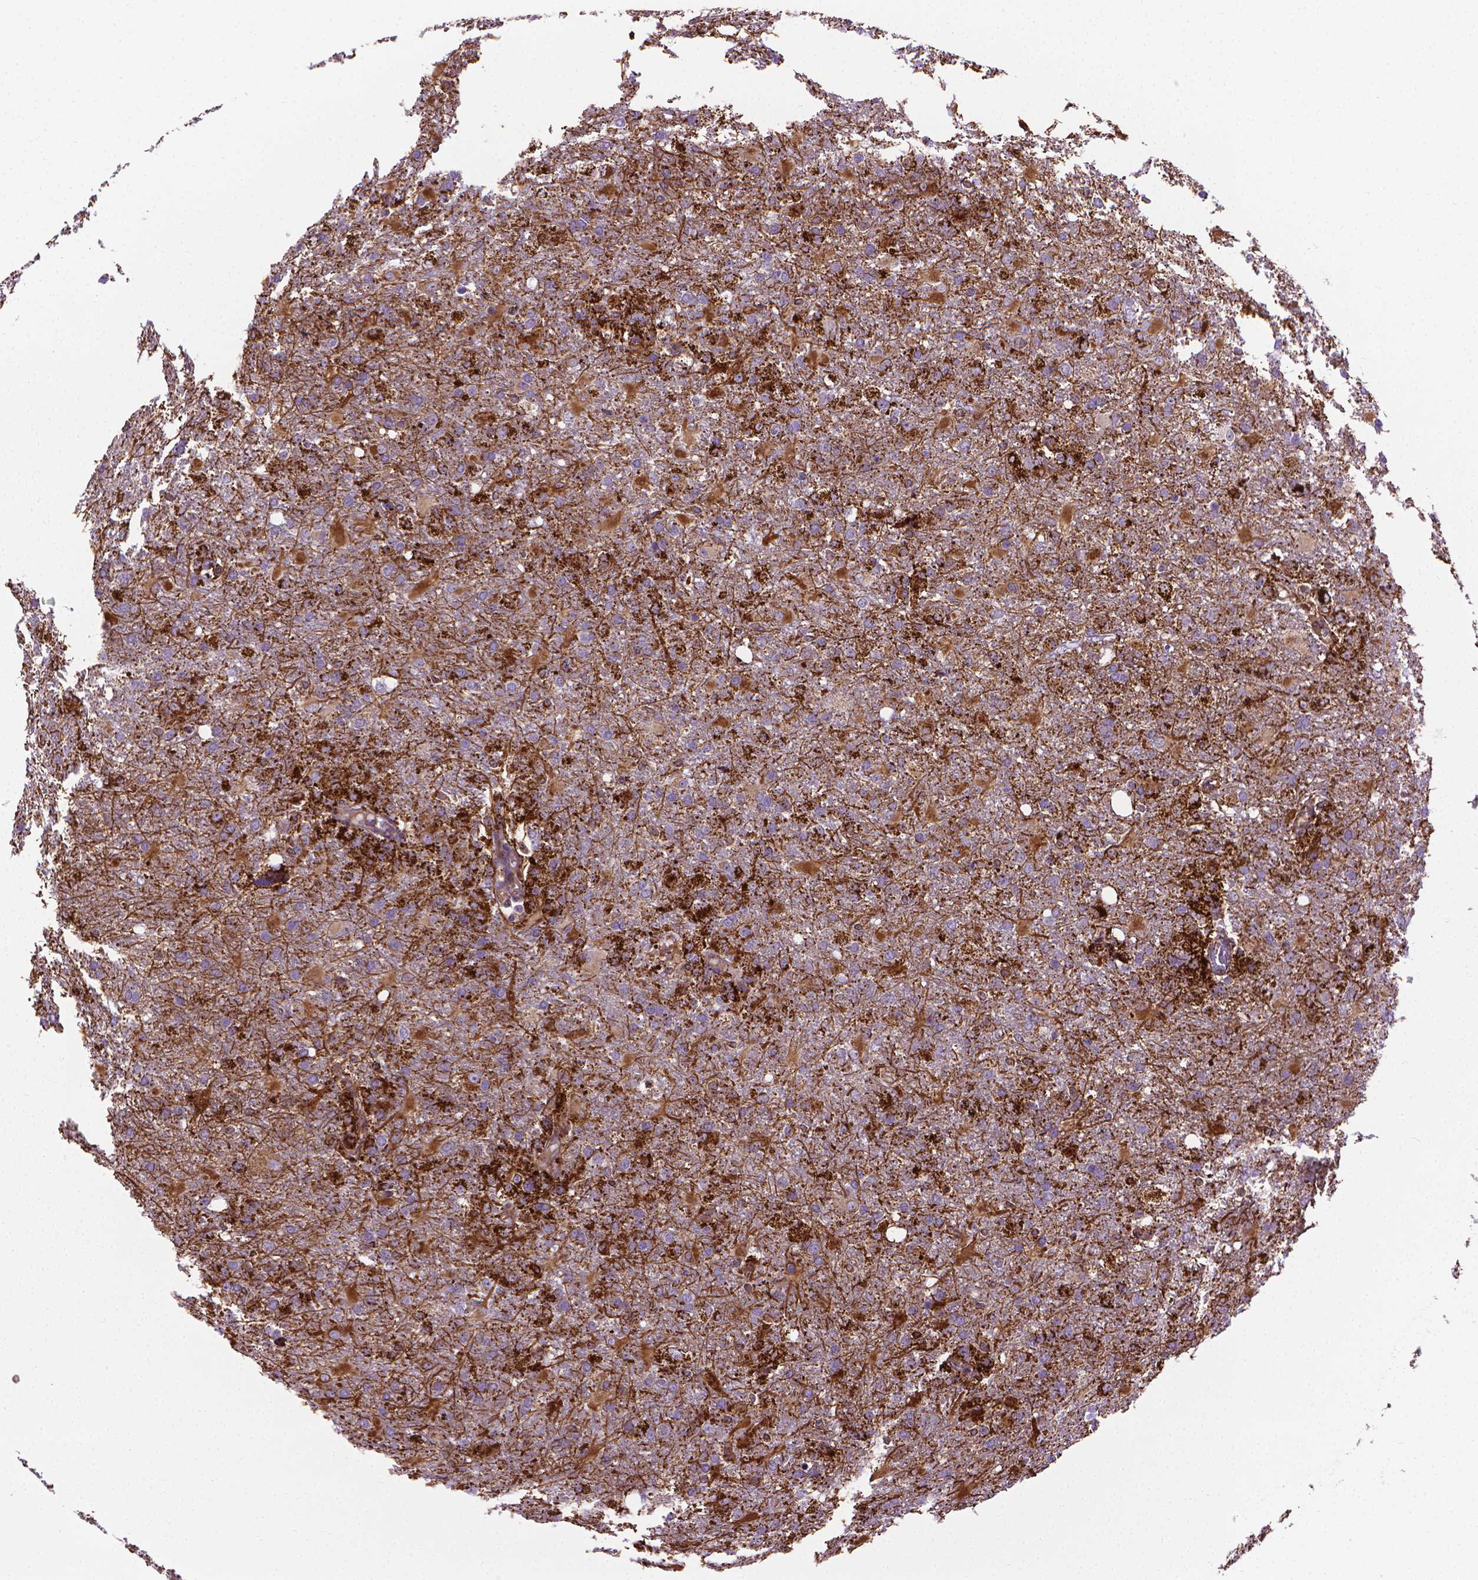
{"staining": {"intensity": "strong", "quantity": "<25%", "location": "cytoplasmic/membranous"}, "tissue": "glioma", "cell_type": "Tumor cells", "image_type": "cancer", "snomed": [{"axis": "morphology", "description": "Glioma, malignant, High grade"}, {"axis": "topography", "description": "Brain"}], "caption": "A high-resolution photomicrograph shows immunohistochemistry (IHC) staining of glioma, which reveals strong cytoplasmic/membranous staining in approximately <25% of tumor cells.", "gene": "SLC51B", "patient": {"sex": "male", "age": 68}}